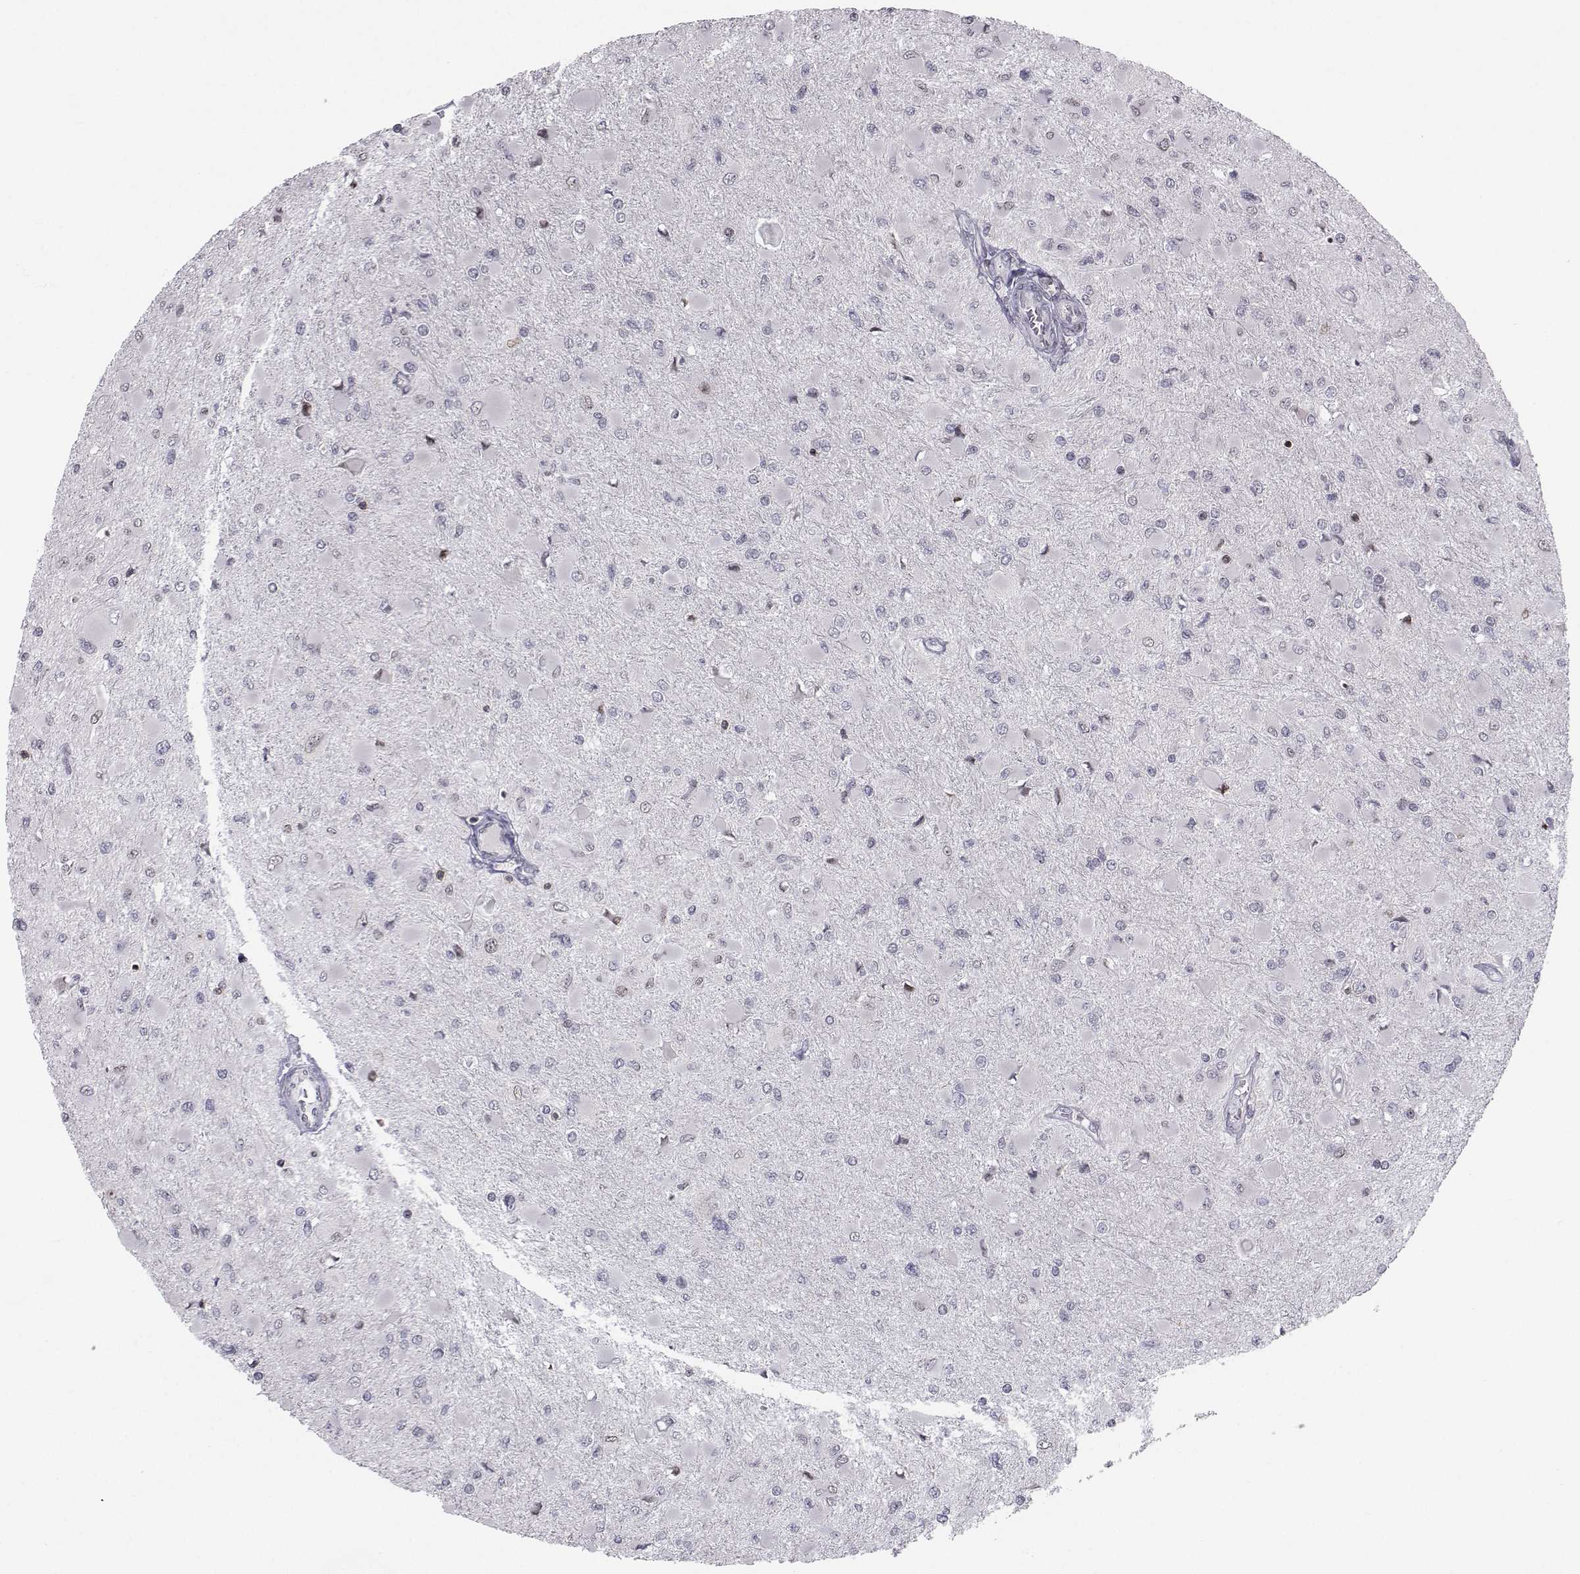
{"staining": {"intensity": "negative", "quantity": "none", "location": "none"}, "tissue": "glioma", "cell_type": "Tumor cells", "image_type": "cancer", "snomed": [{"axis": "morphology", "description": "Glioma, malignant, High grade"}, {"axis": "topography", "description": "Cerebral cortex"}], "caption": "High magnification brightfield microscopy of high-grade glioma (malignant) stained with DAB (3,3'-diaminobenzidine) (brown) and counterstained with hematoxylin (blue): tumor cells show no significant staining.", "gene": "PCP4L1", "patient": {"sex": "female", "age": 36}}